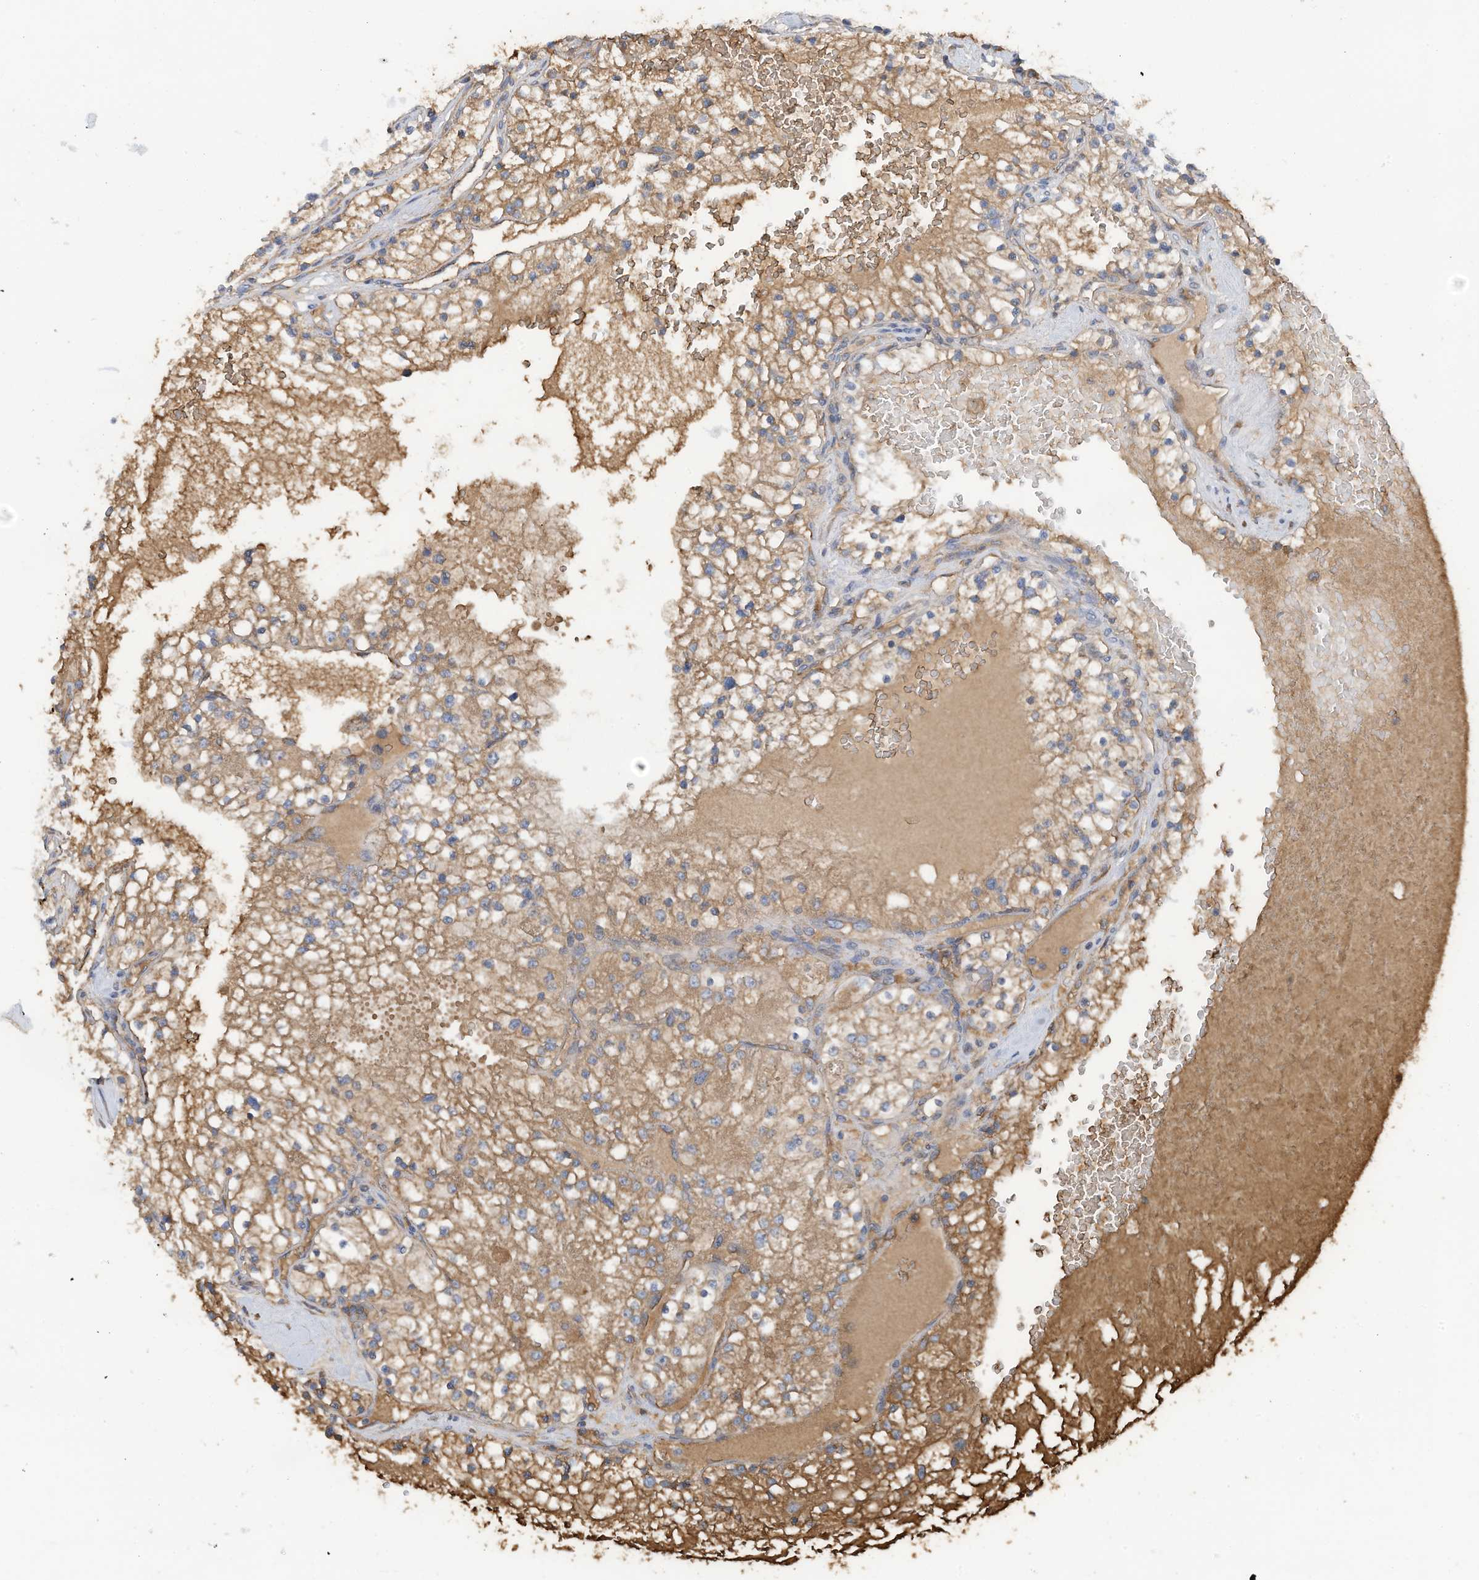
{"staining": {"intensity": "moderate", "quantity": ">75%", "location": "cytoplasmic/membranous"}, "tissue": "renal cancer", "cell_type": "Tumor cells", "image_type": "cancer", "snomed": [{"axis": "morphology", "description": "Normal tissue, NOS"}, {"axis": "morphology", "description": "Adenocarcinoma, NOS"}, {"axis": "topography", "description": "Kidney"}], "caption": "This image demonstrates IHC staining of renal adenocarcinoma, with medium moderate cytoplasmic/membranous expression in approximately >75% of tumor cells.", "gene": "SLC5A11", "patient": {"sex": "male", "age": 68}}